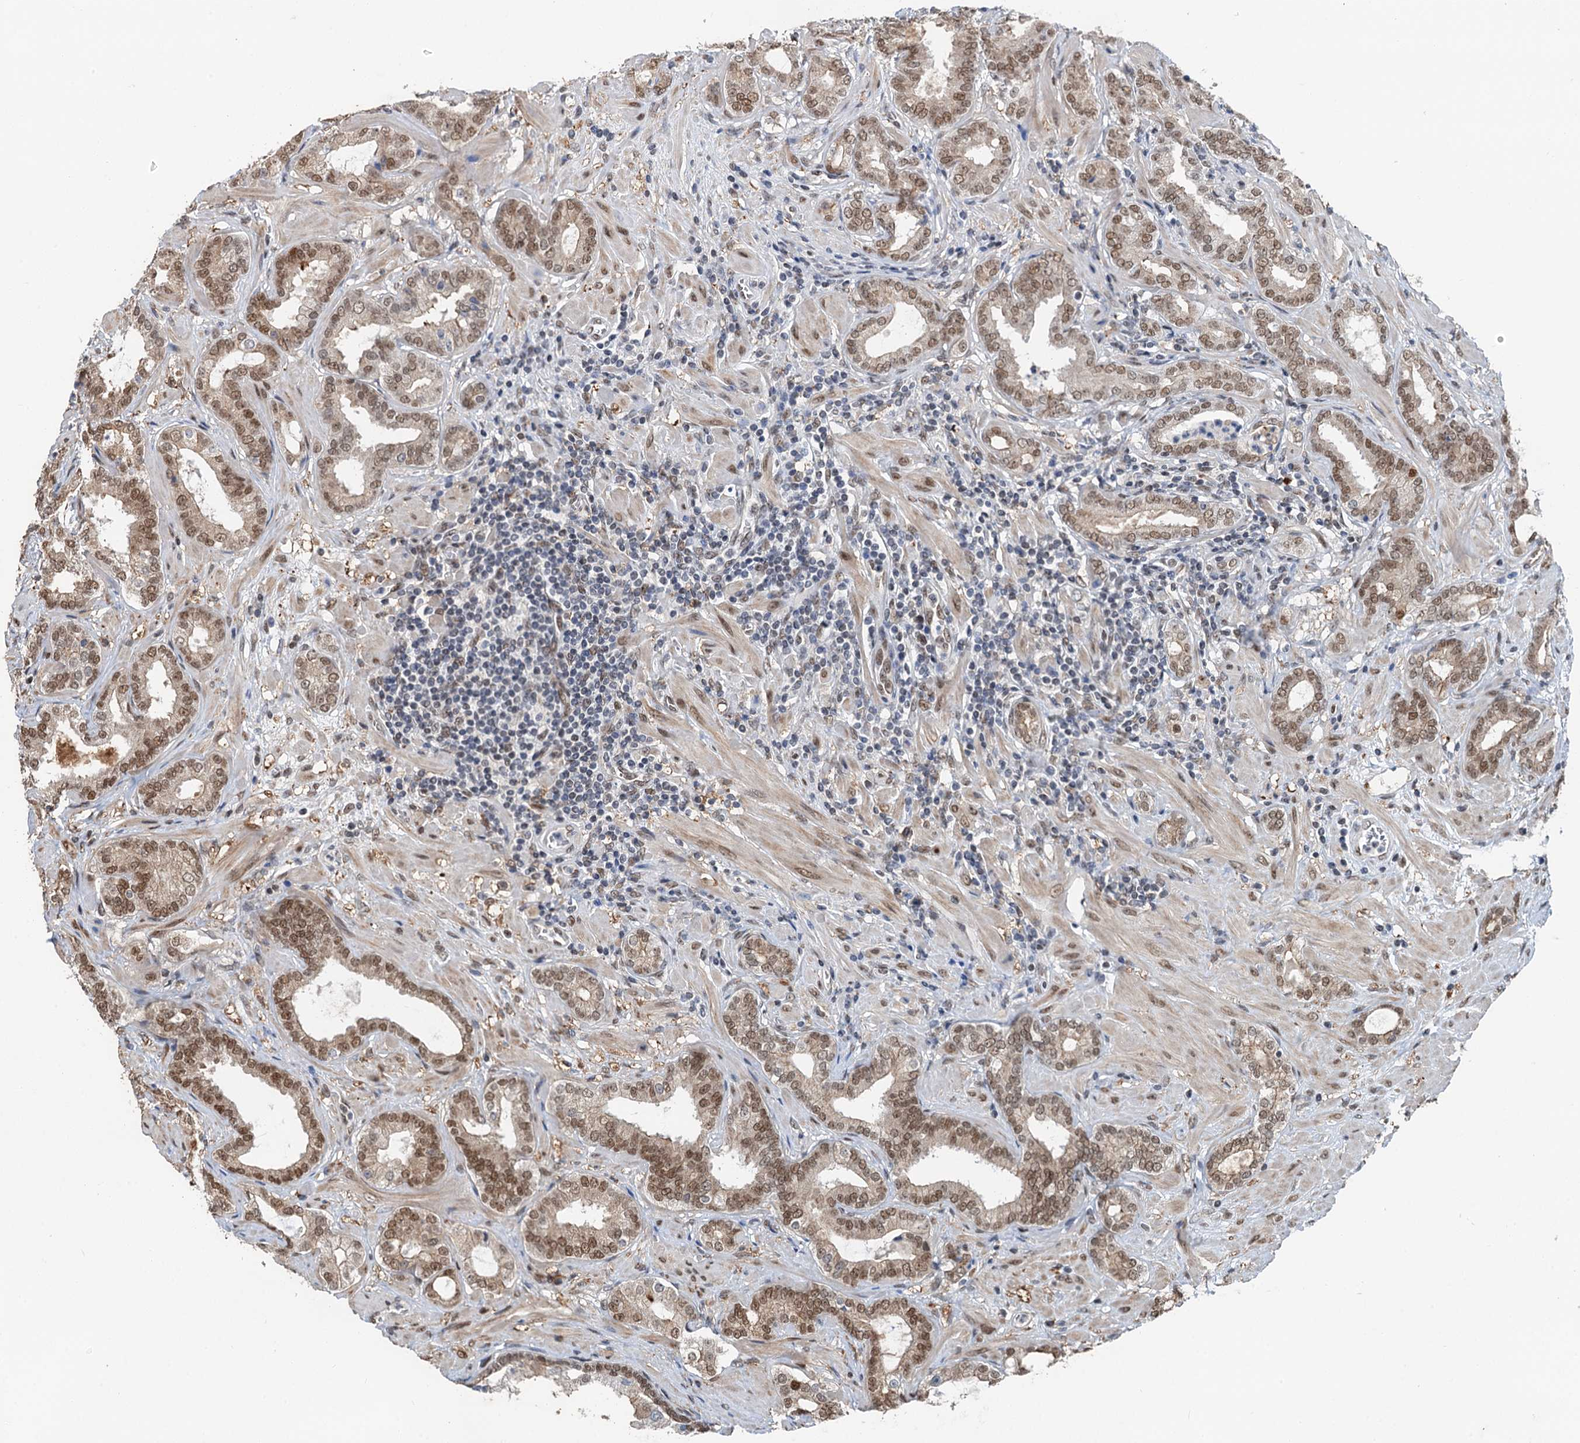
{"staining": {"intensity": "moderate", "quantity": ">75%", "location": "nuclear"}, "tissue": "prostate cancer", "cell_type": "Tumor cells", "image_type": "cancer", "snomed": [{"axis": "morphology", "description": "Adenocarcinoma, High grade"}, {"axis": "topography", "description": "Prostate"}], "caption": "High-grade adenocarcinoma (prostate) stained for a protein demonstrates moderate nuclear positivity in tumor cells.", "gene": "CFDP1", "patient": {"sex": "male", "age": 64}}